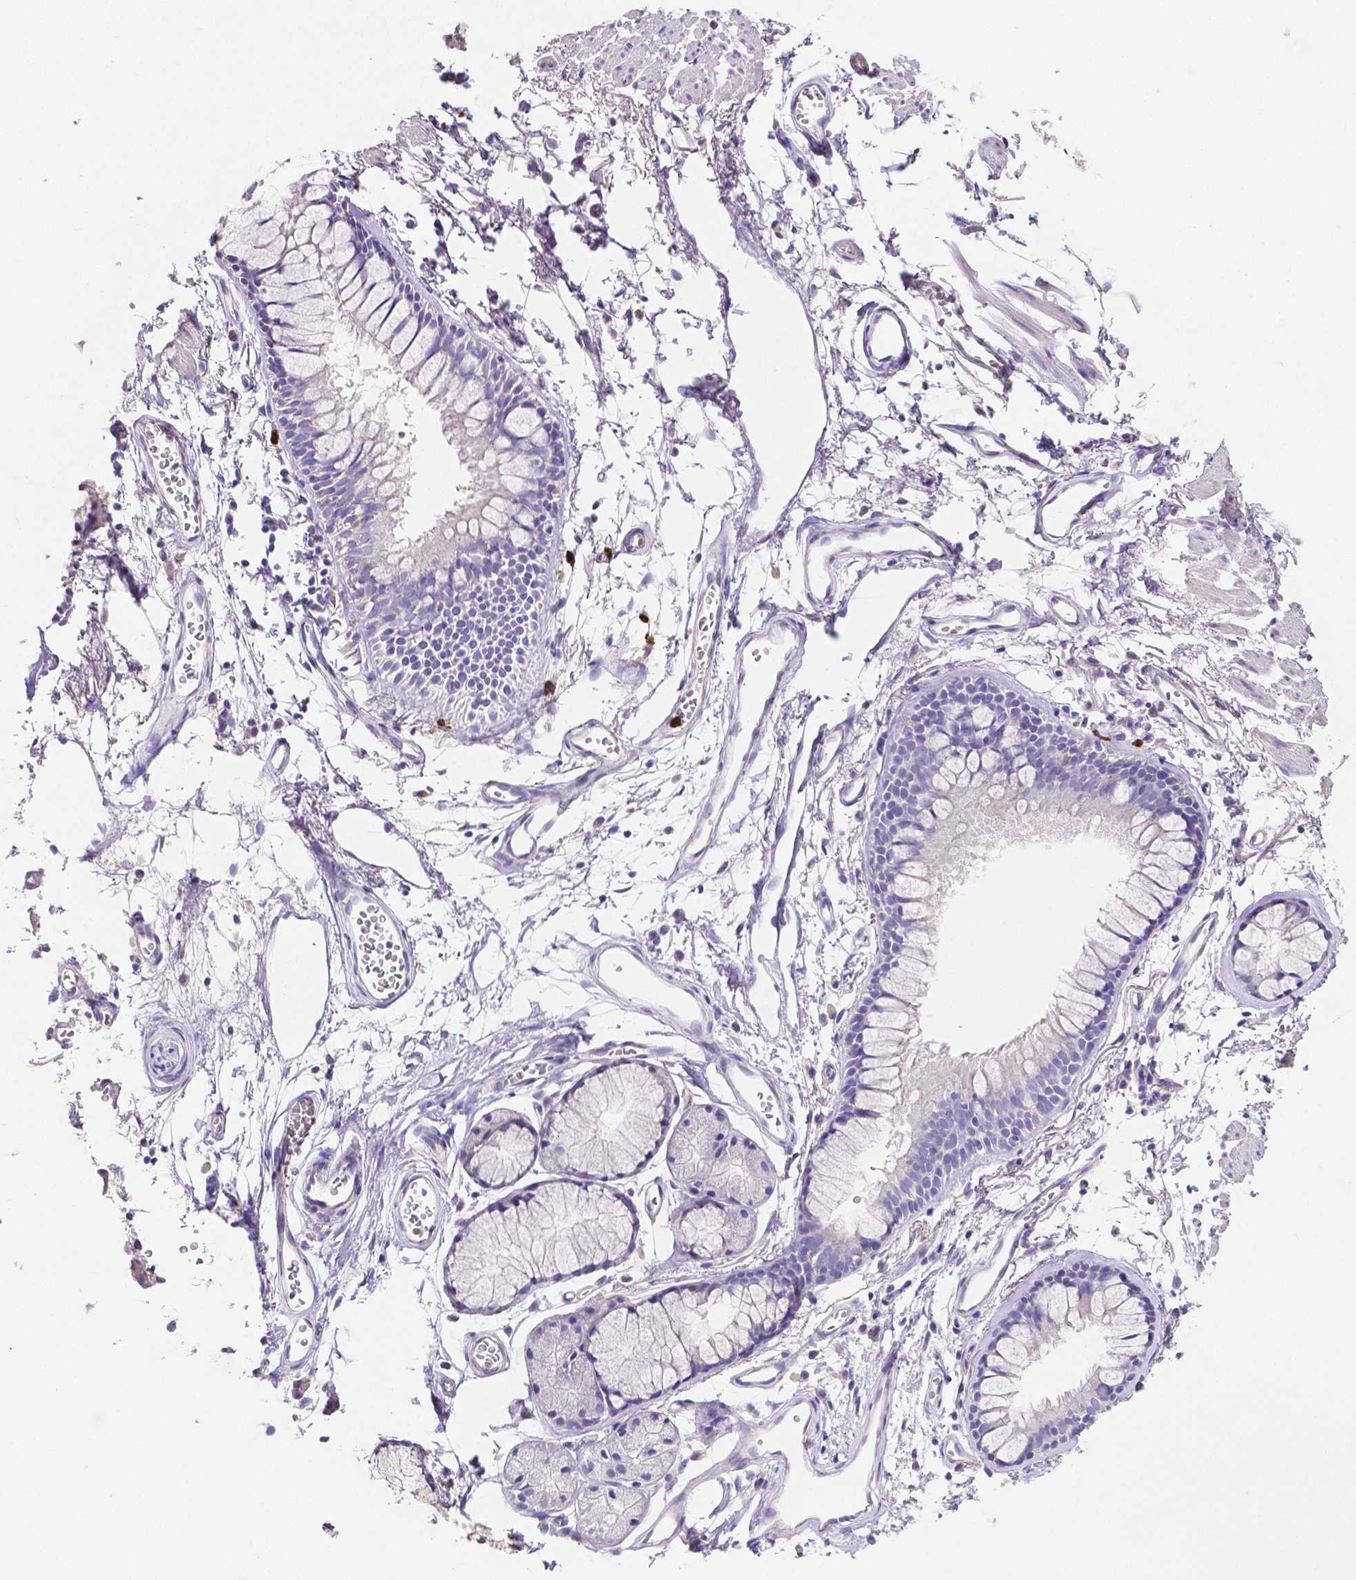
{"staining": {"intensity": "negative", "quantity": "none", "location": "none"}, "tissue": "adipose tissue", "cell_type": "Adipocytes", "image_type": "normal", "snomed": [{"axis": "morphology", "description": "Normal tissue, NOS"}, {"axis": "topography", "description": "Cartilage tissue"}, {"axis": "topography", "description": "Bronchus"}], "caption": "There is no significant staining in adipocytes of adipose tissue. Nuclei are stained in blue.", "gene": "MMP9", "patient": {"sex": "female", "age": 79}}